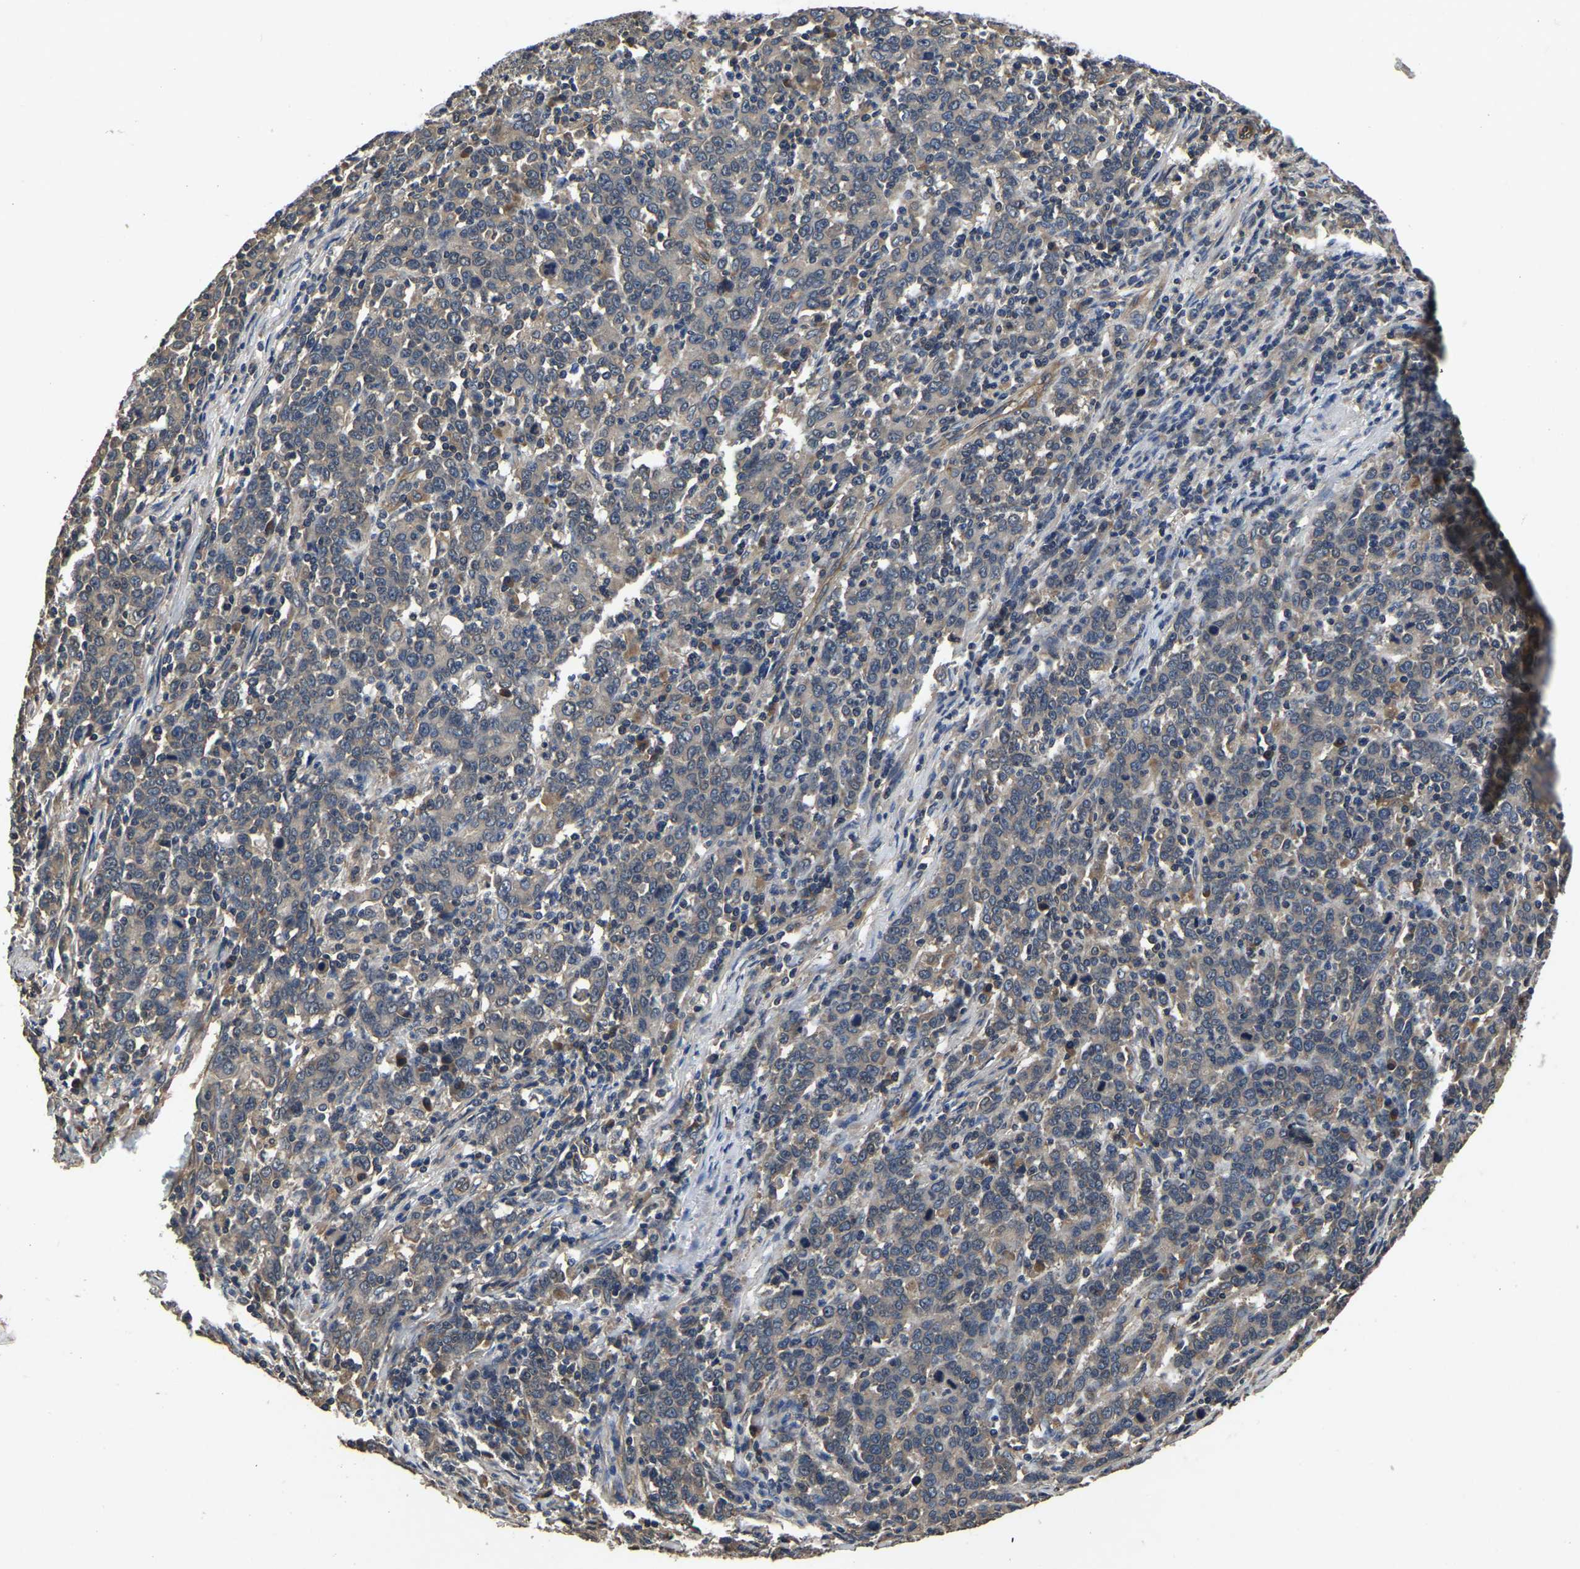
{"staining": {"intensity": "weak", "quantity": ">75%", "location": "cytoplasmic/membranous"}, "tissue": "stomach cancer", "cell_type": "Tumor cells", "image_type": "cancer", "snomed": [{"axis": "morphology", "description": "Adenocarcinoma, NOS"}, {"axis": "topography", "description": "Stomach, upper"}], "caption": "A micrograph of adenocarcinoma (stomach) stained for a protein reveals weak cytoplasmic/membranous brown staining in tumor cells. Using DAB (3,3'-diaminobenzidine) (brown) and hematoxylin (blue) stains, captured at high magnification using brightfield microscopy.", "gene": "CRYZL1", "patient": {"sex": "male", "age": 69}}